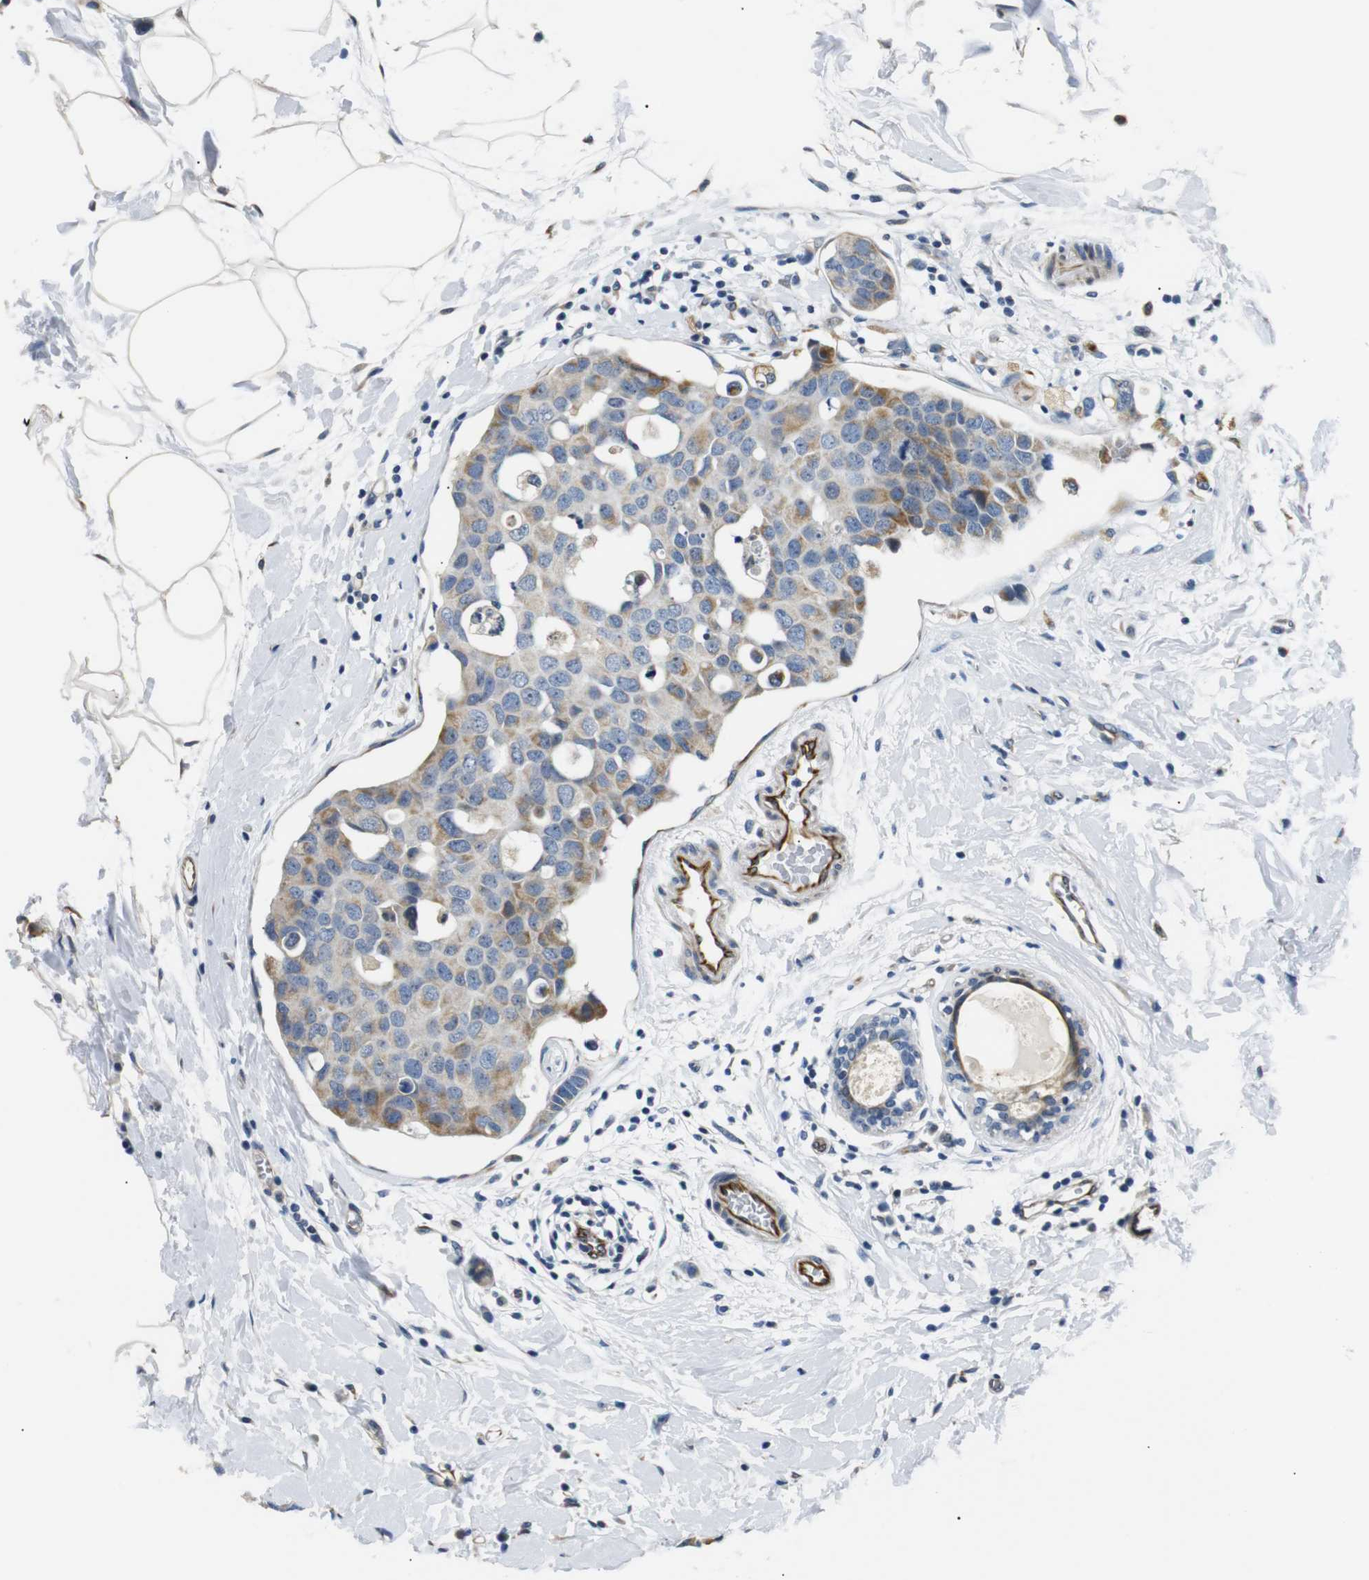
{"staining": {"intensity": "moderate", "quantity": "25%-75%", "location": "cytoplasmic/membranous"}, "tissue": "breast cancer", "cell_type": "Tumor cells", "image_type": "cancer", "snomed": [{"axis": "morphology", "description": "Normal tissue, NOS"}, {"axis": "morphology", "description": "Duct carcinoma"}, {"axis": "topography", "description": "Breast"}], "caption": "About 25%-75% of tumor cells in human intraductal carcinoma (breast) display moderate cytoplasmic/membranous protein expression as visualized by brown immunohistochemical staining.", "gene": "TAFA1", "patient": {"sex": "female", "age": 50}}